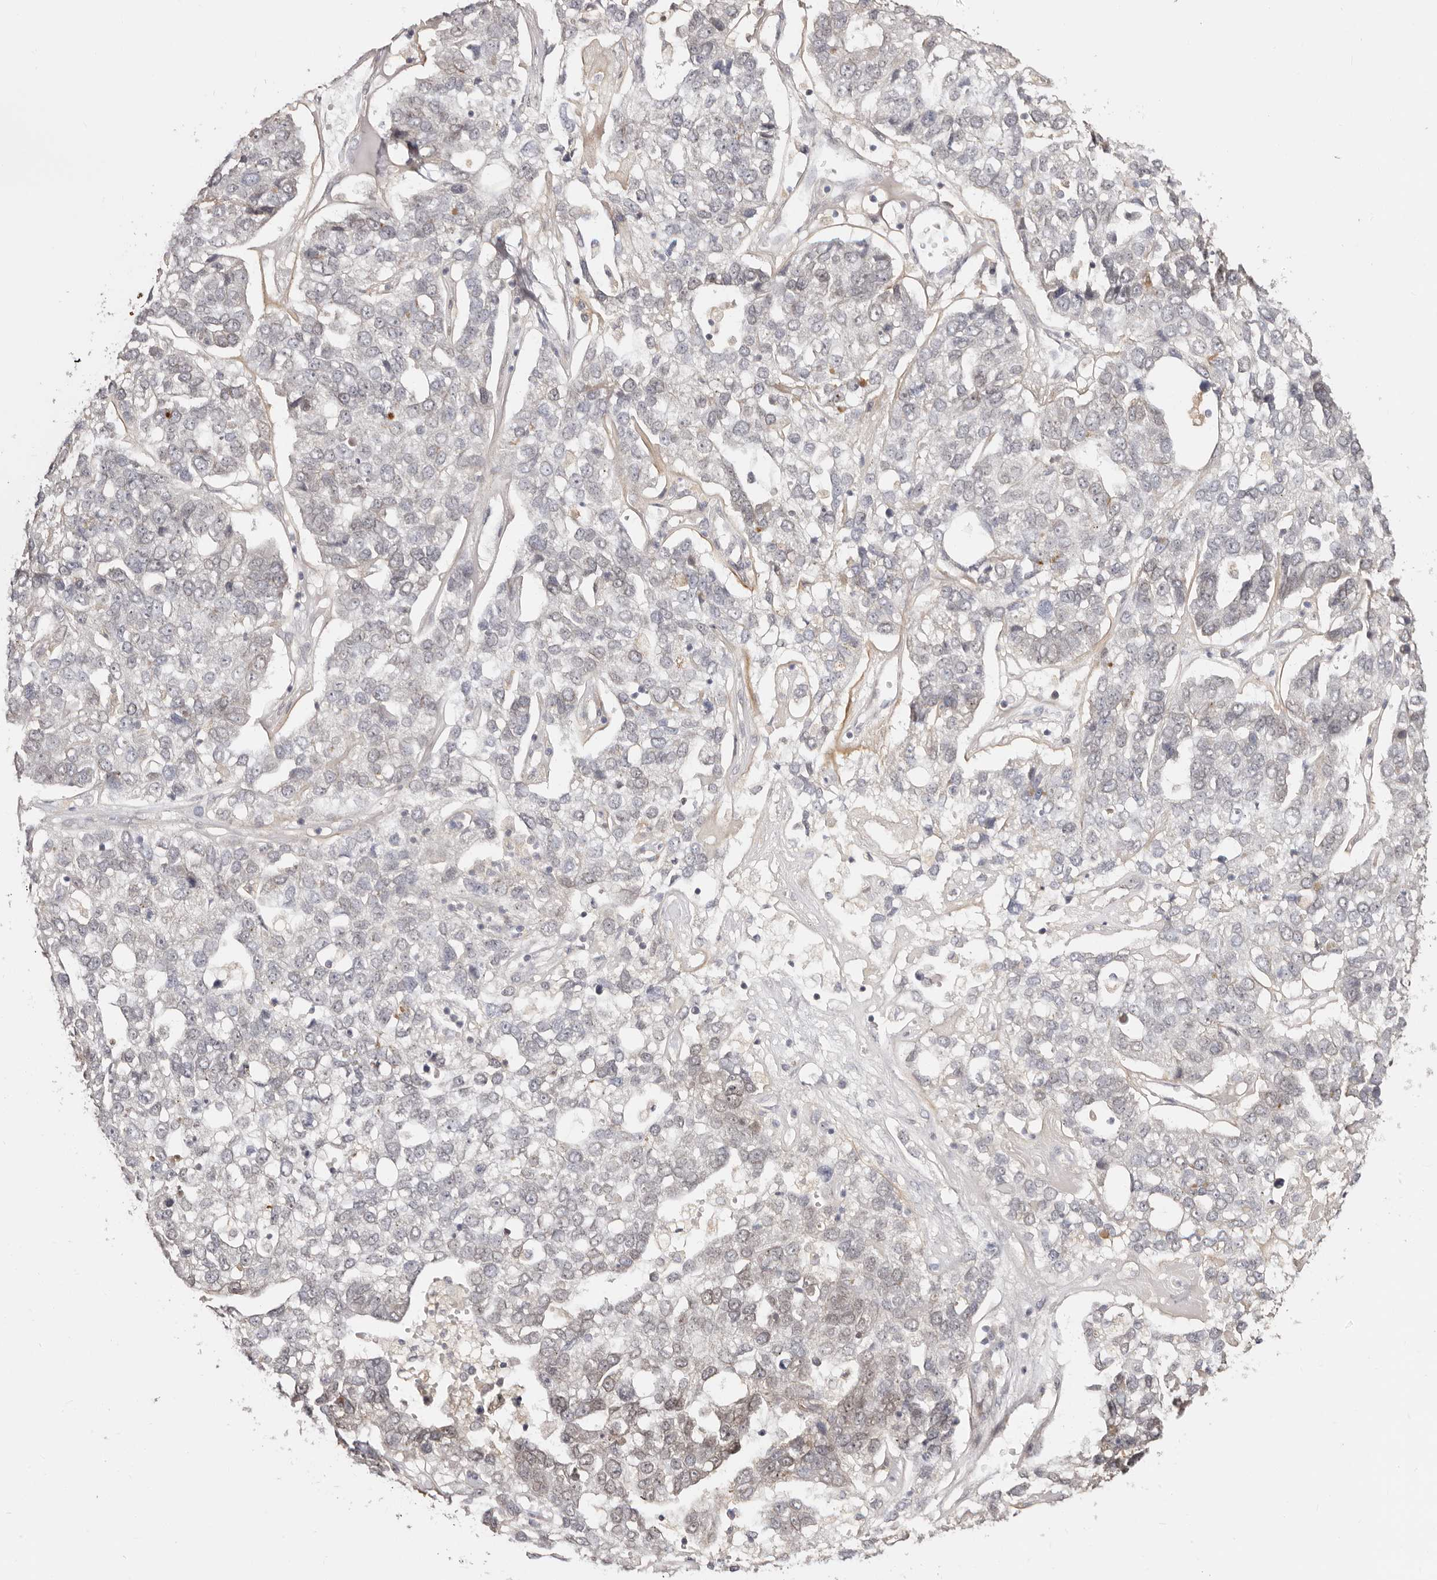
{"staining": {"intensity": "negative", "quantity": "none", "location": "none"}, "tissue": "pancreatic cancer", "cell_type": "Tumor cells", "image_type": "cancer", "snomed": [{"axis": "morphology", "description": "Adenocarcinoma, NOS"}, {"axis": "topography", "description": "Pancreas"}], "caption": "The image displays no significant staining in tumor cells of pancreatic cancer. Brightfield microscopy of immunohistochemistry (IHC) stained with DAB (brown) and hematoxylin (blue), captured at high magnification.", "gene": "LCORL", "patient": {"sex": "female", "age": 61}}